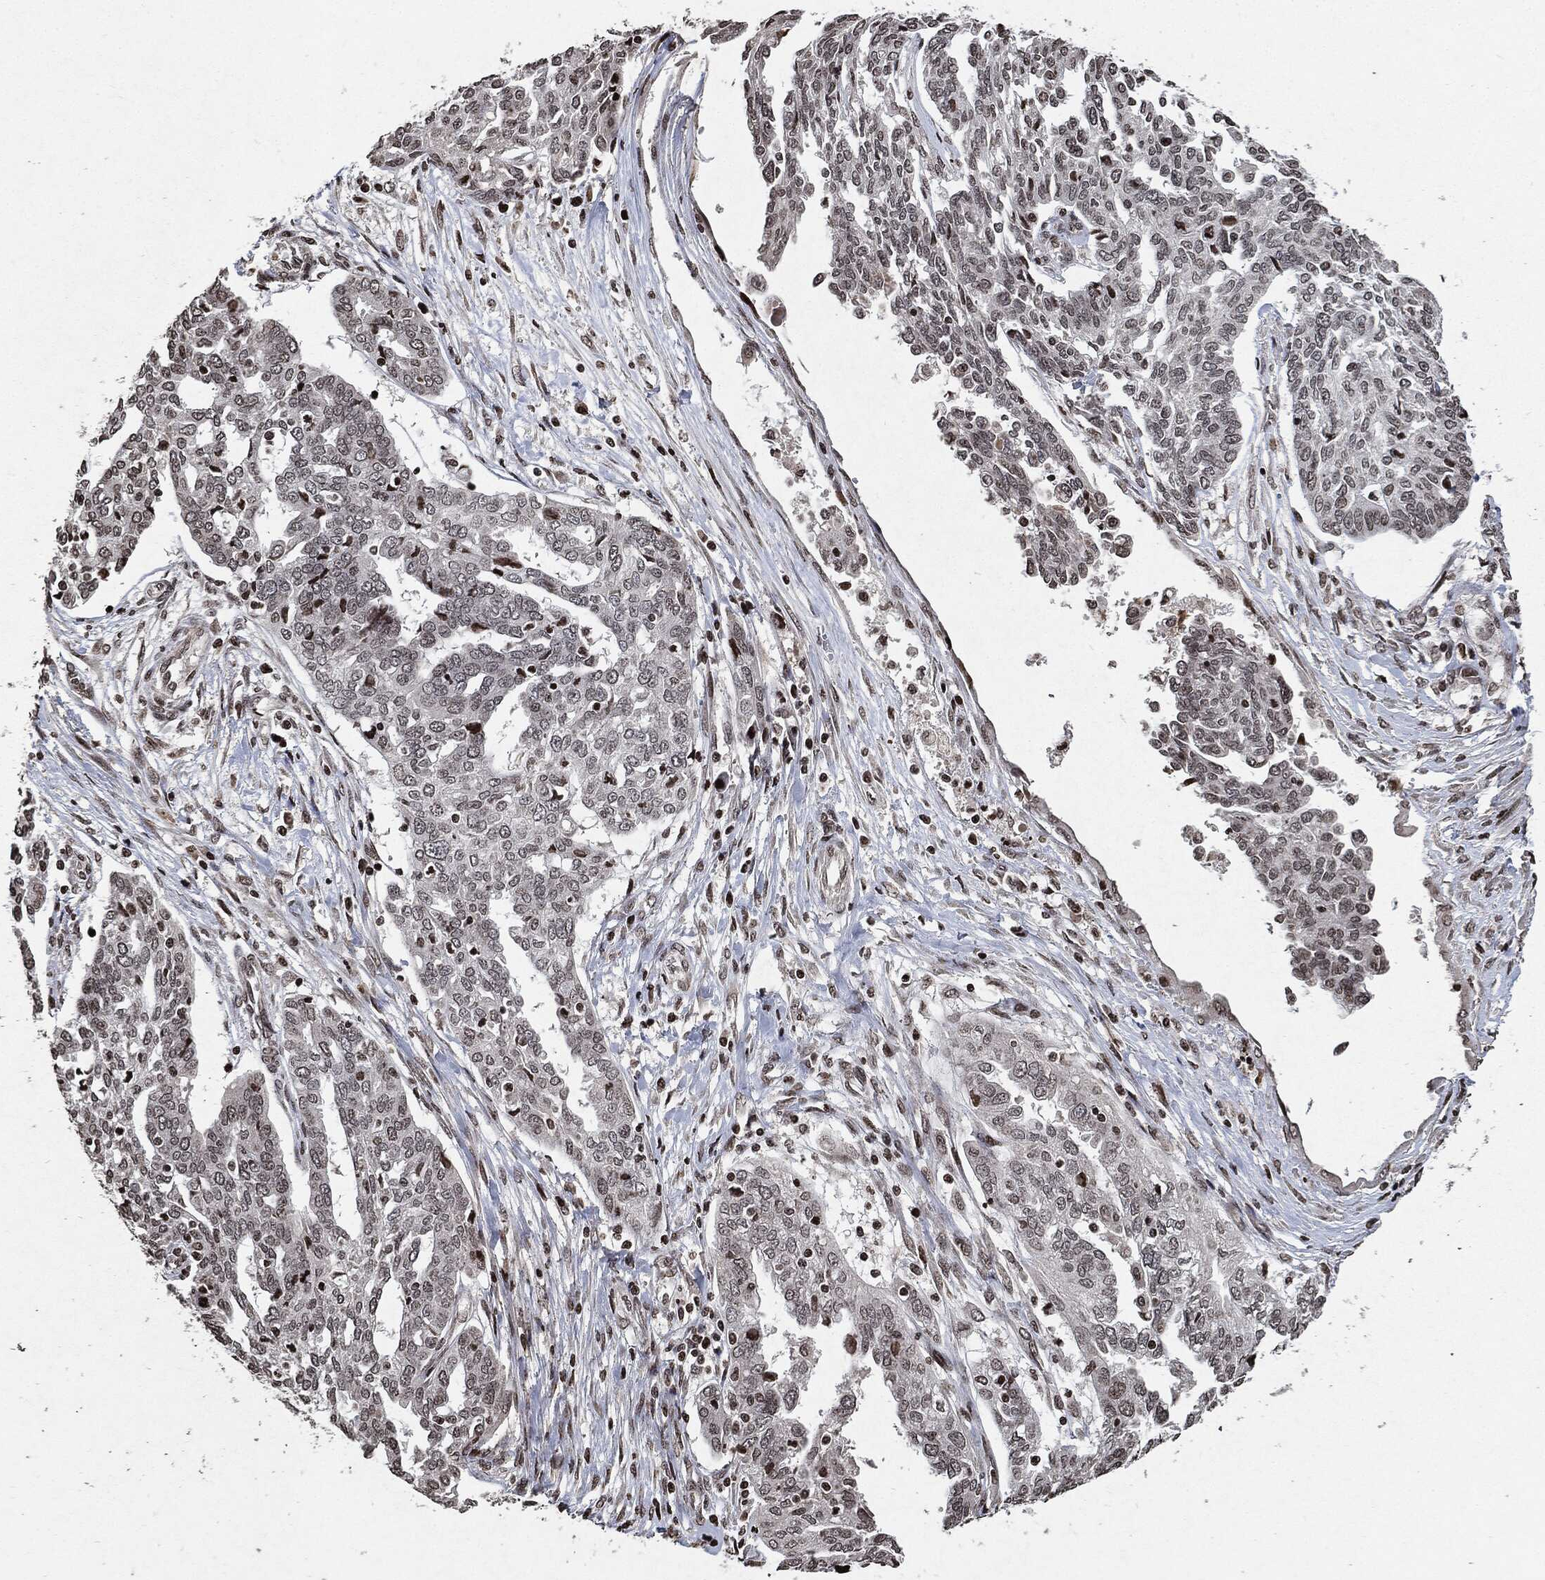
{"staining": {"intensity": "moderate", "quantity": "<25%", "location": "nuclear"}, "tissue": "ovarian cancer", "cell_type": "Tumor cells", "image_type": "cancer", "snomed": [{"axis": "morphology", "description": "Cystadenocarcinoma, serous, NOS"}, {"axis": "topography", "description": "Ovary"}], "caption": "The micrograph exhibits a brown stain indicating the presence of a protein in the nuclear of tumor cells in ovarian serous cystadenocarcinoma.", "gene": "JUN", "patient": {"sex": "female", "age": 67}}